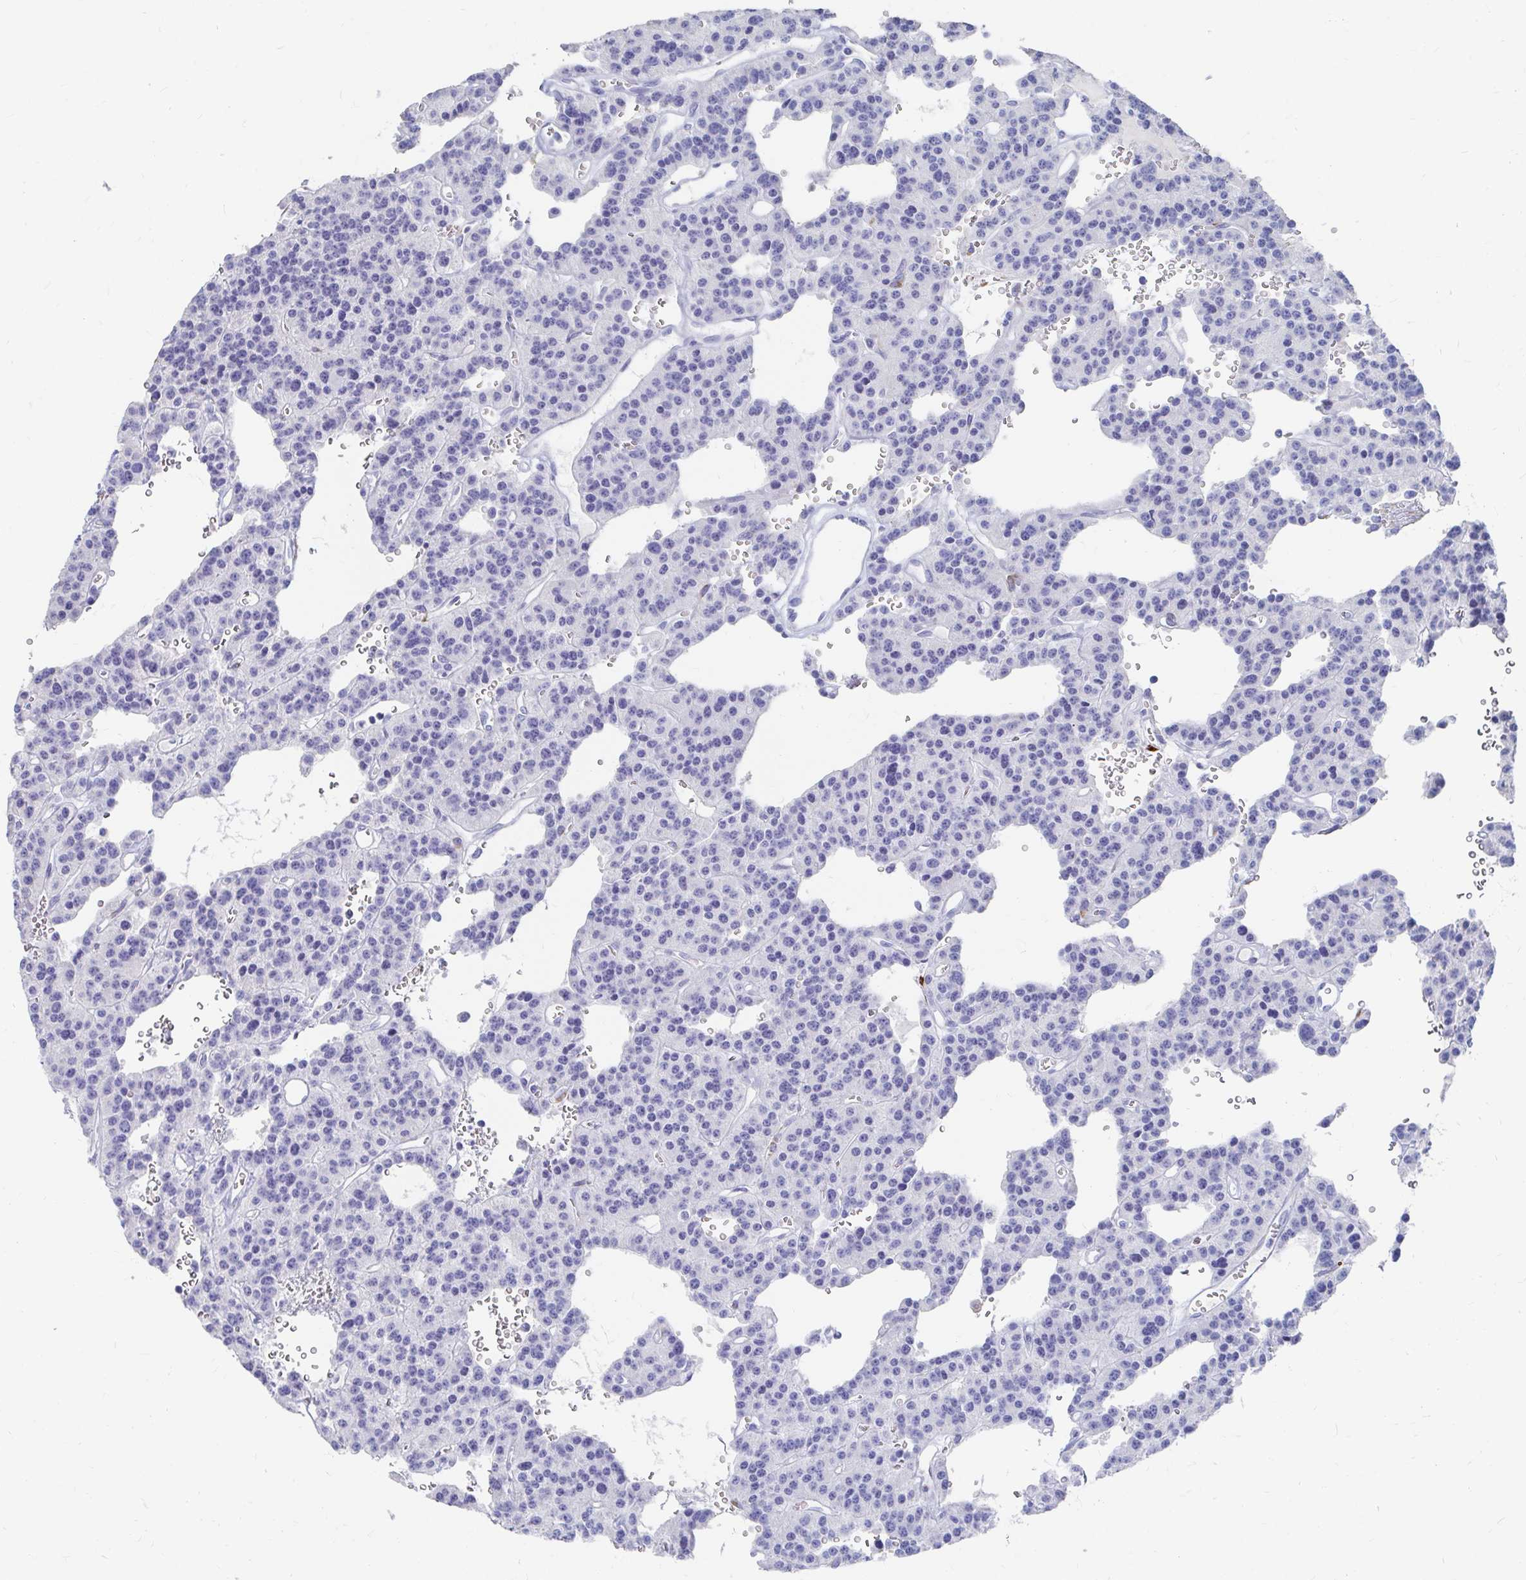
{"staining": {"intensity": "negative", "quantity": "none", "location": "none"}, "tissue": "carcinoid", "cell_type": "Tumor cells", "image_type": "cancer", "snomed": [{"axis": "morphology", "description": "Carcinoid, malignant, NOS"}, {"axis": "topography", "description": "Lung"}], "caption": "Image shows no protein staining in tumor cells of carcinoid tissue. The staining was performed using DAB to visualize the protein expression in brown, while the nuclei were stained in blue with hematoxylin (Magnification: 20x).", "gene": "LAMC3", "patient": {"sex": "female", "age": 71}}